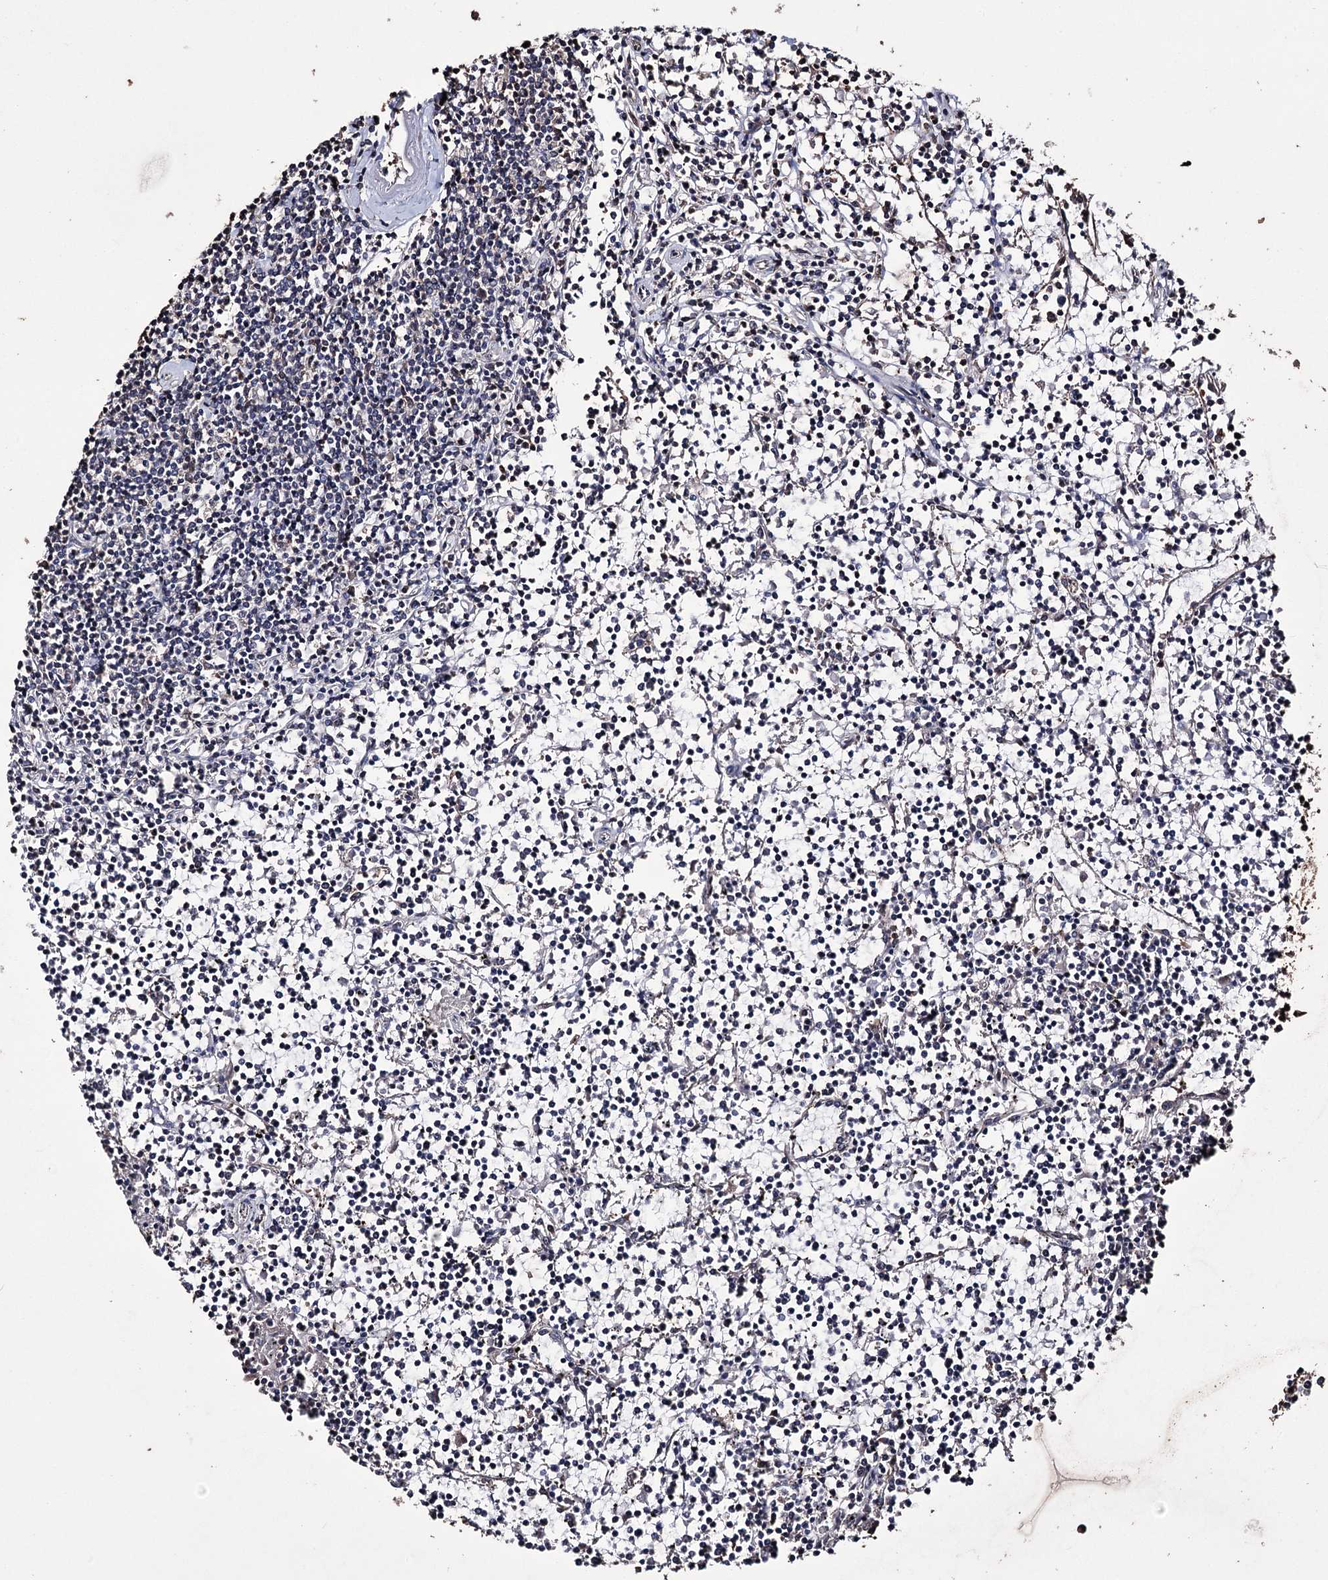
{"staining": {"intensity": "negative", "quantity": "none", "location": "none"}, "tissue": "lymphoma", "cell_type": "Tumor cells", "image_type": "cancer", "snomed": [{"axis": "morphology", "description": "Malignant lymphoma, non-Hodgkin's type, Low grade"}, {"axis": "topography", "description": "Spleen"}], "caption": "The micrograph demonstrates no staining of tumor cells in low-grade malignant lymphoma, non-Hodgkin's type.", "gene": "ZNF662", "patient": {"sex": "female", "age": 19}}